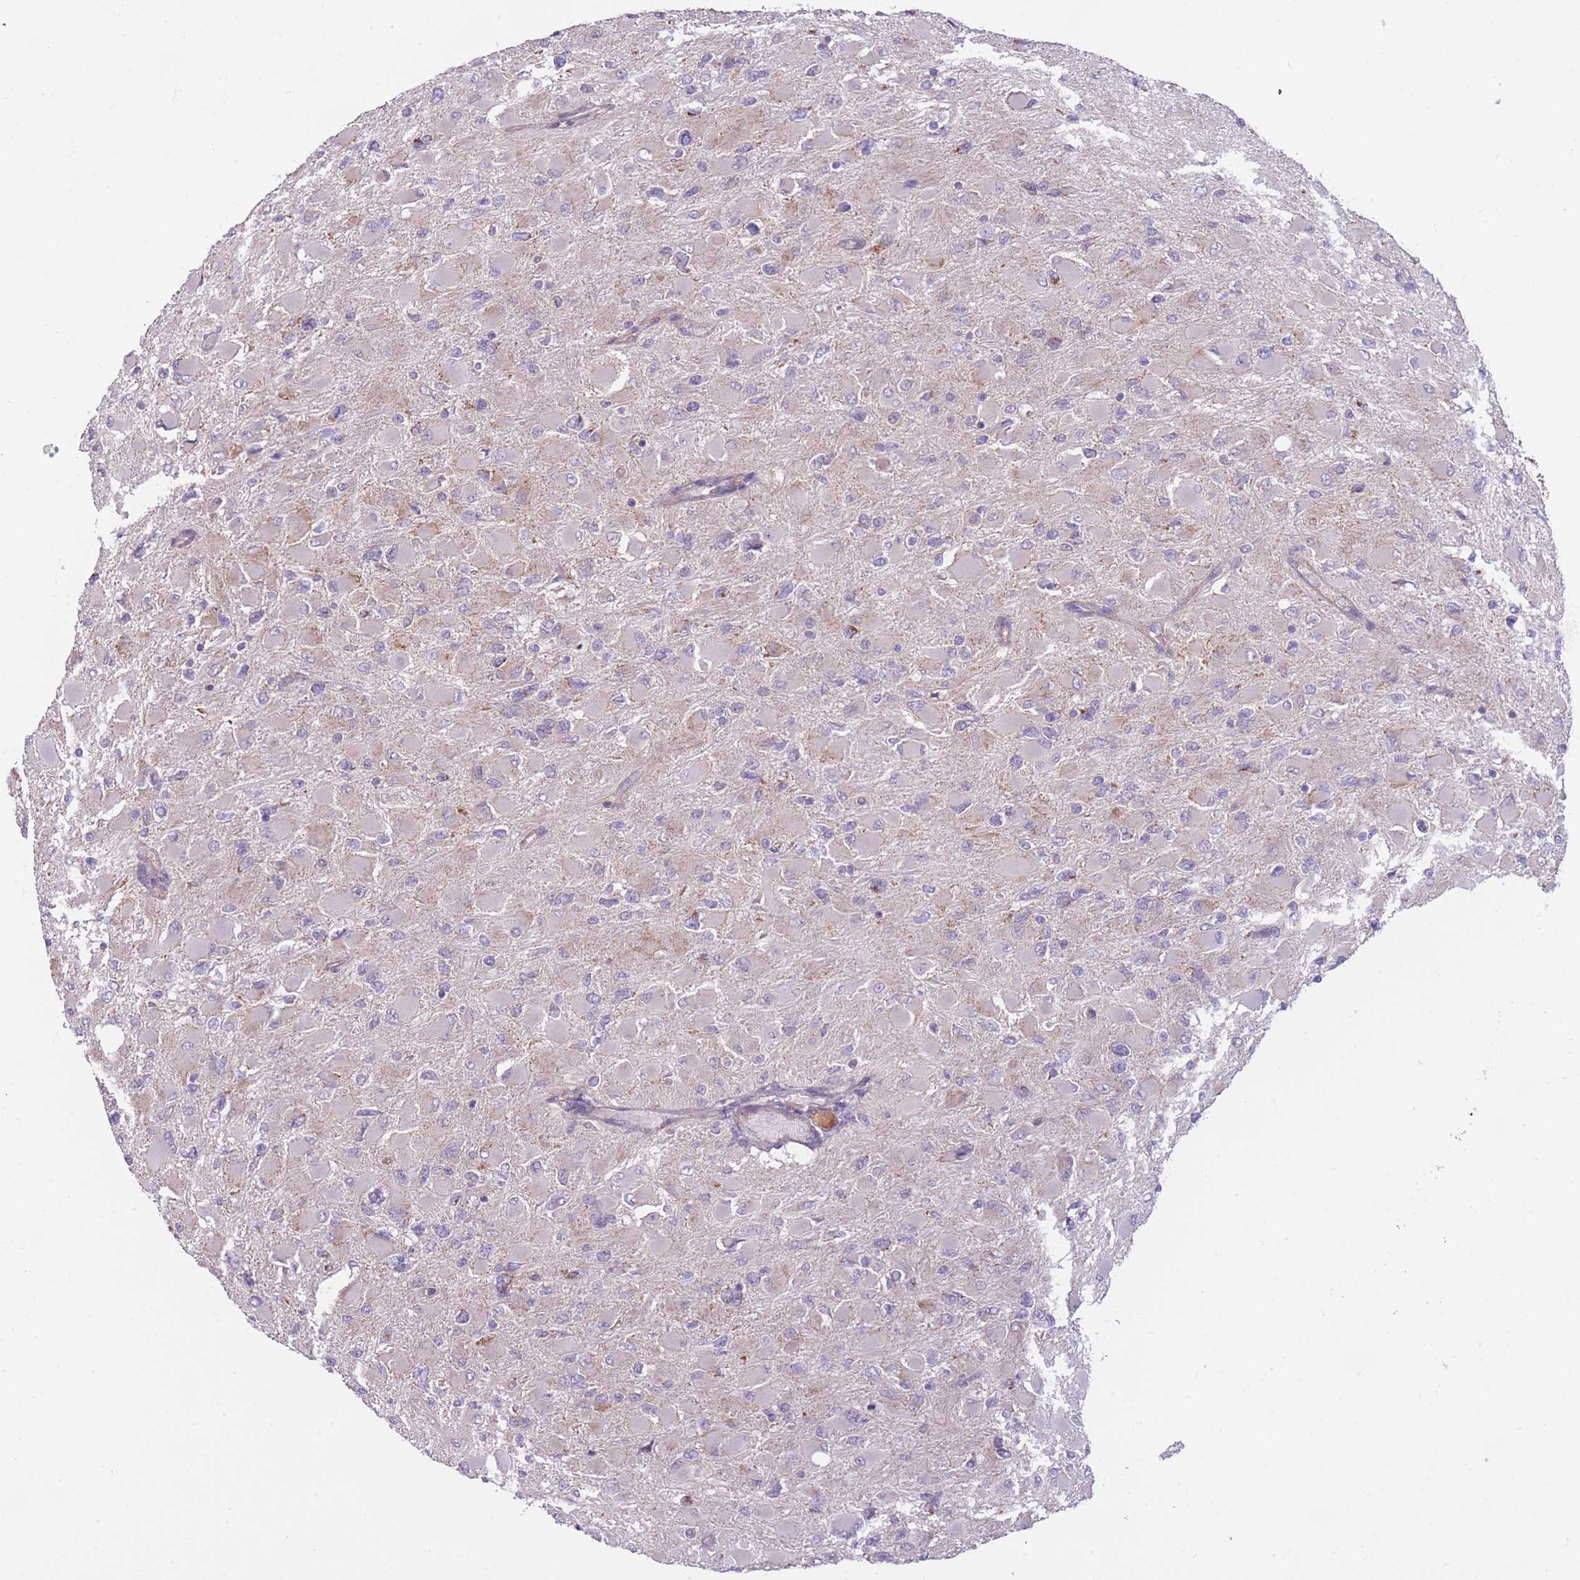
{"staining": {"intensity": "negative", "quantity": "none", "location": "none"}, "tissue": "glioma", "cell_type": "Tumor cells", "image_type": "cancer", "snomed": [{"axis": "morphology", "description": "Glioma, malignant, High grade"}, {"axis": "topography", "description": "Cerebral cortex"}], "caption": "Human glioma stained for a protein using immunohistochemistry demonstrates no positivity in tumor cells.", "gene": "MRPS18C", "patient": {"sex": "female", "age": 36}}